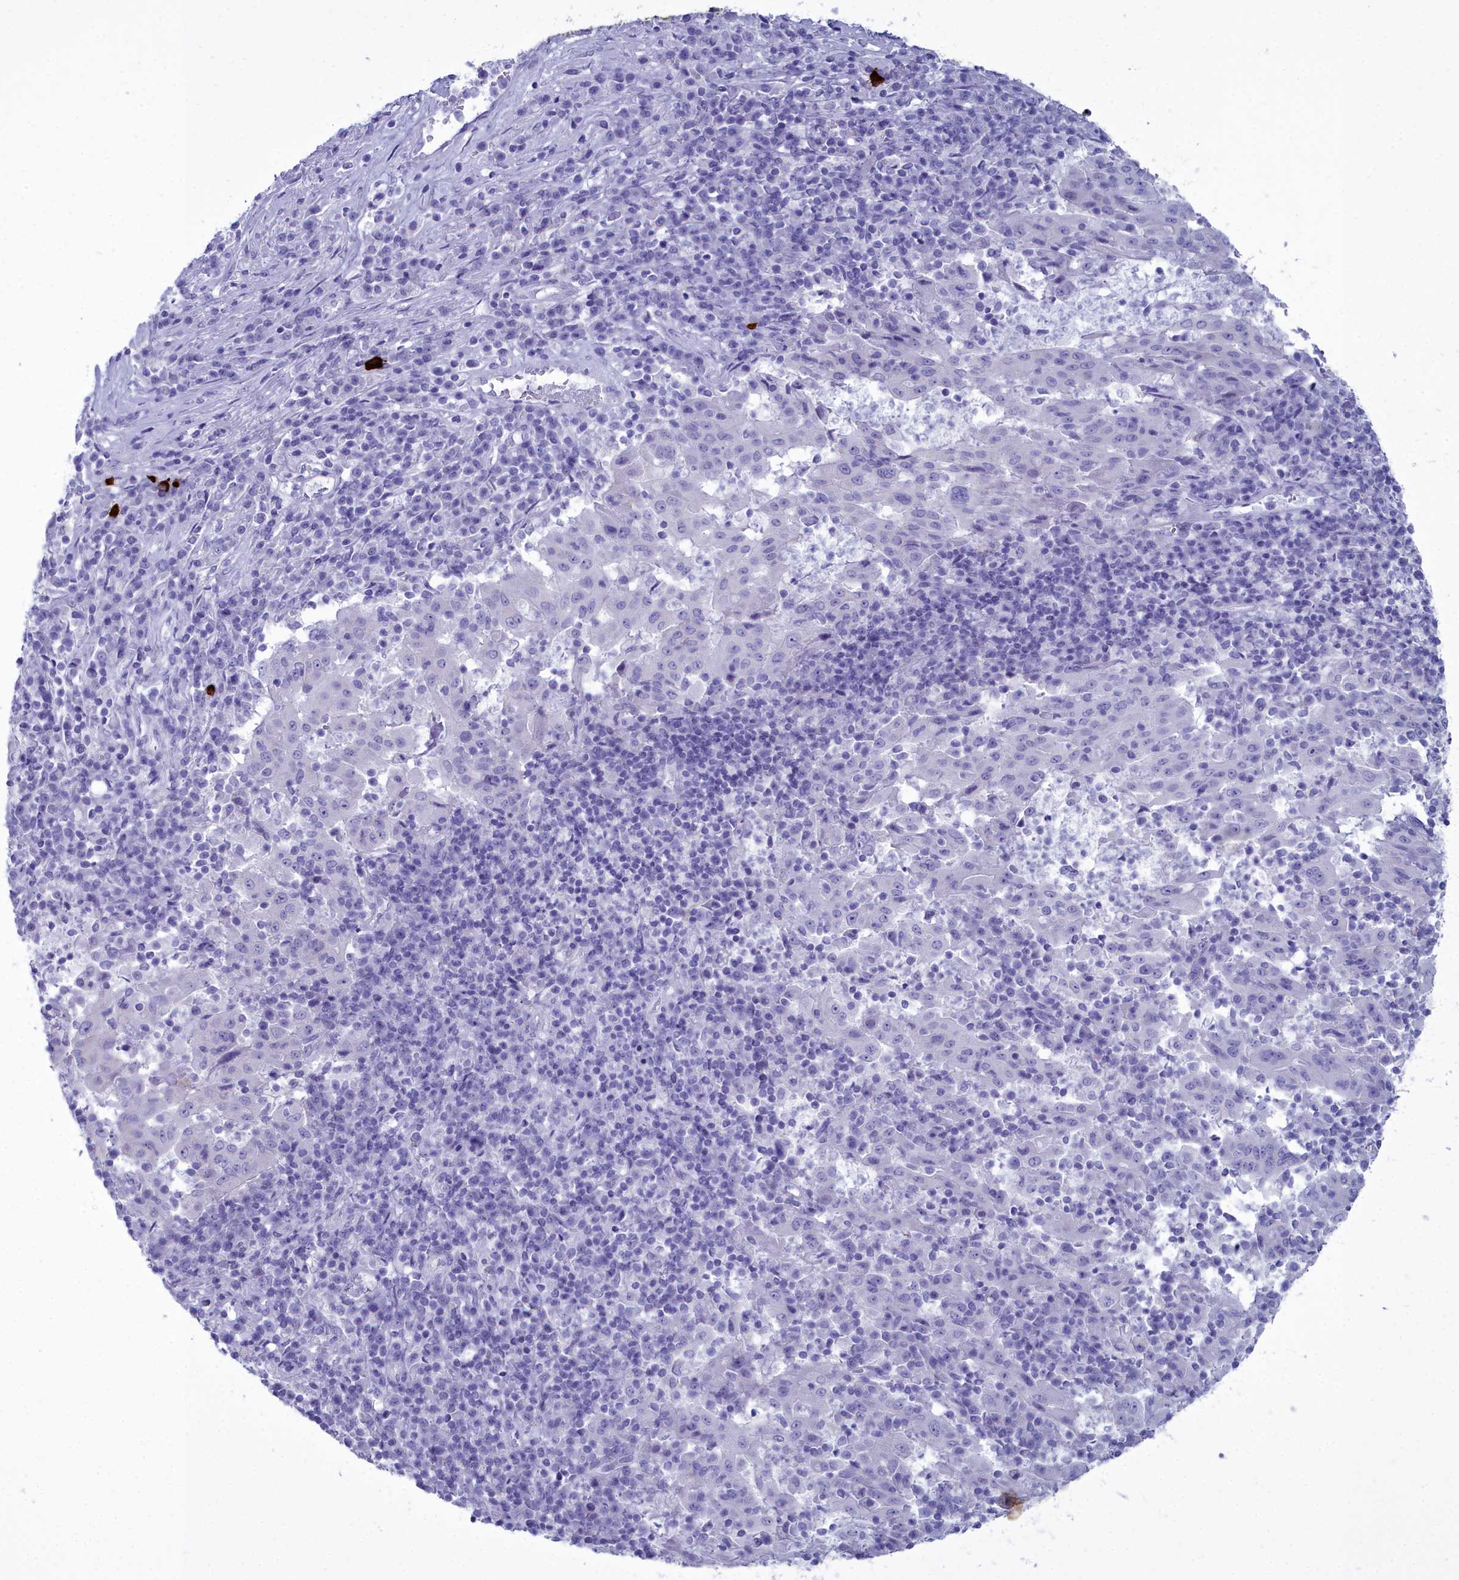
{"staining": {"intensity": "negative", "quantity": "none", "location": "none"}, "tissue": "pancreatic cancer", "cell_type": "Tumor cells", "image_type": "cancer", "snomed": [{"axis": "morphology", "description": "Adenocarcinoma, NOS"}, {"axis": "topography", "description": "Pancreas"}], "caption": "Immunohistochemistry image of pancreatic adenocarcinoma stained for a protein (brown), which displays no expression in tumor cells. The staining was performed using DAB (3,3'-diaminobenzidine) to visualize the protein expression in brown, while the nuclei were stained in blue with hematoxylin (Magnification: 20x).", "gene": "MAP6", "patient": {"sex": "male", "age": 63}}